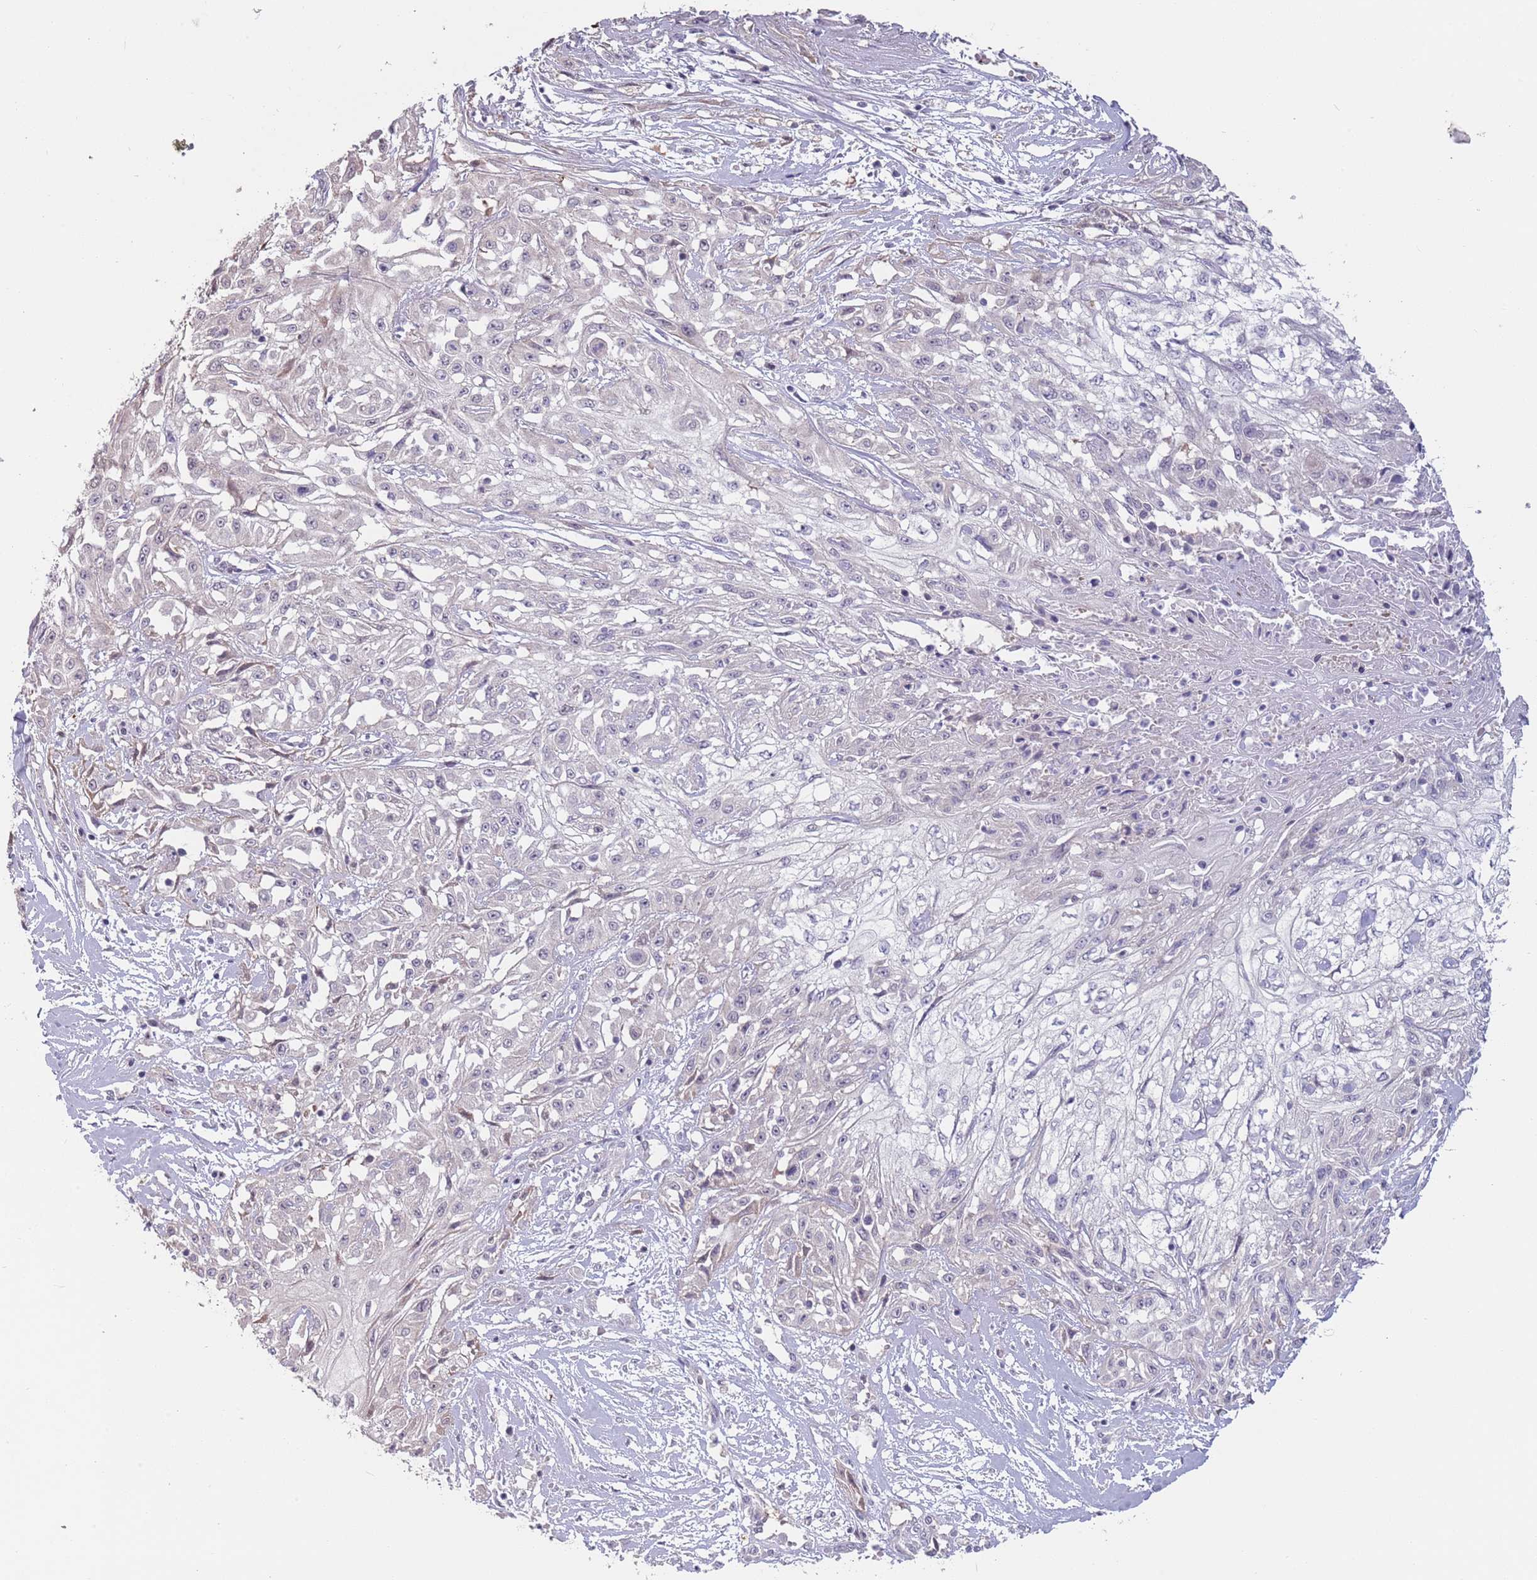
{"staining": {"intensity": "negative", "quantity": "none", "location": "none"}, "tissue": "skin cancer", "cell_type": "Tumor cells", "image_type": "cancer", "snomed": [{"axis": "morphology", "description": "Squamous cell carcinoma, NOS"}, {"axis": "morphology", "description": "Squamous cell carcinoma, metastatic, NOS"}, {"axis": "topography", "description": "Skin"}, {"axis": "topography", "description": "Lymph node"}], "caption": "Human skin cancer stained for a protein using immunohistochemistry shows no positivity in tumor cells.", "gene": "LDHD", "patient": {"sex": "male", "age": 75}}